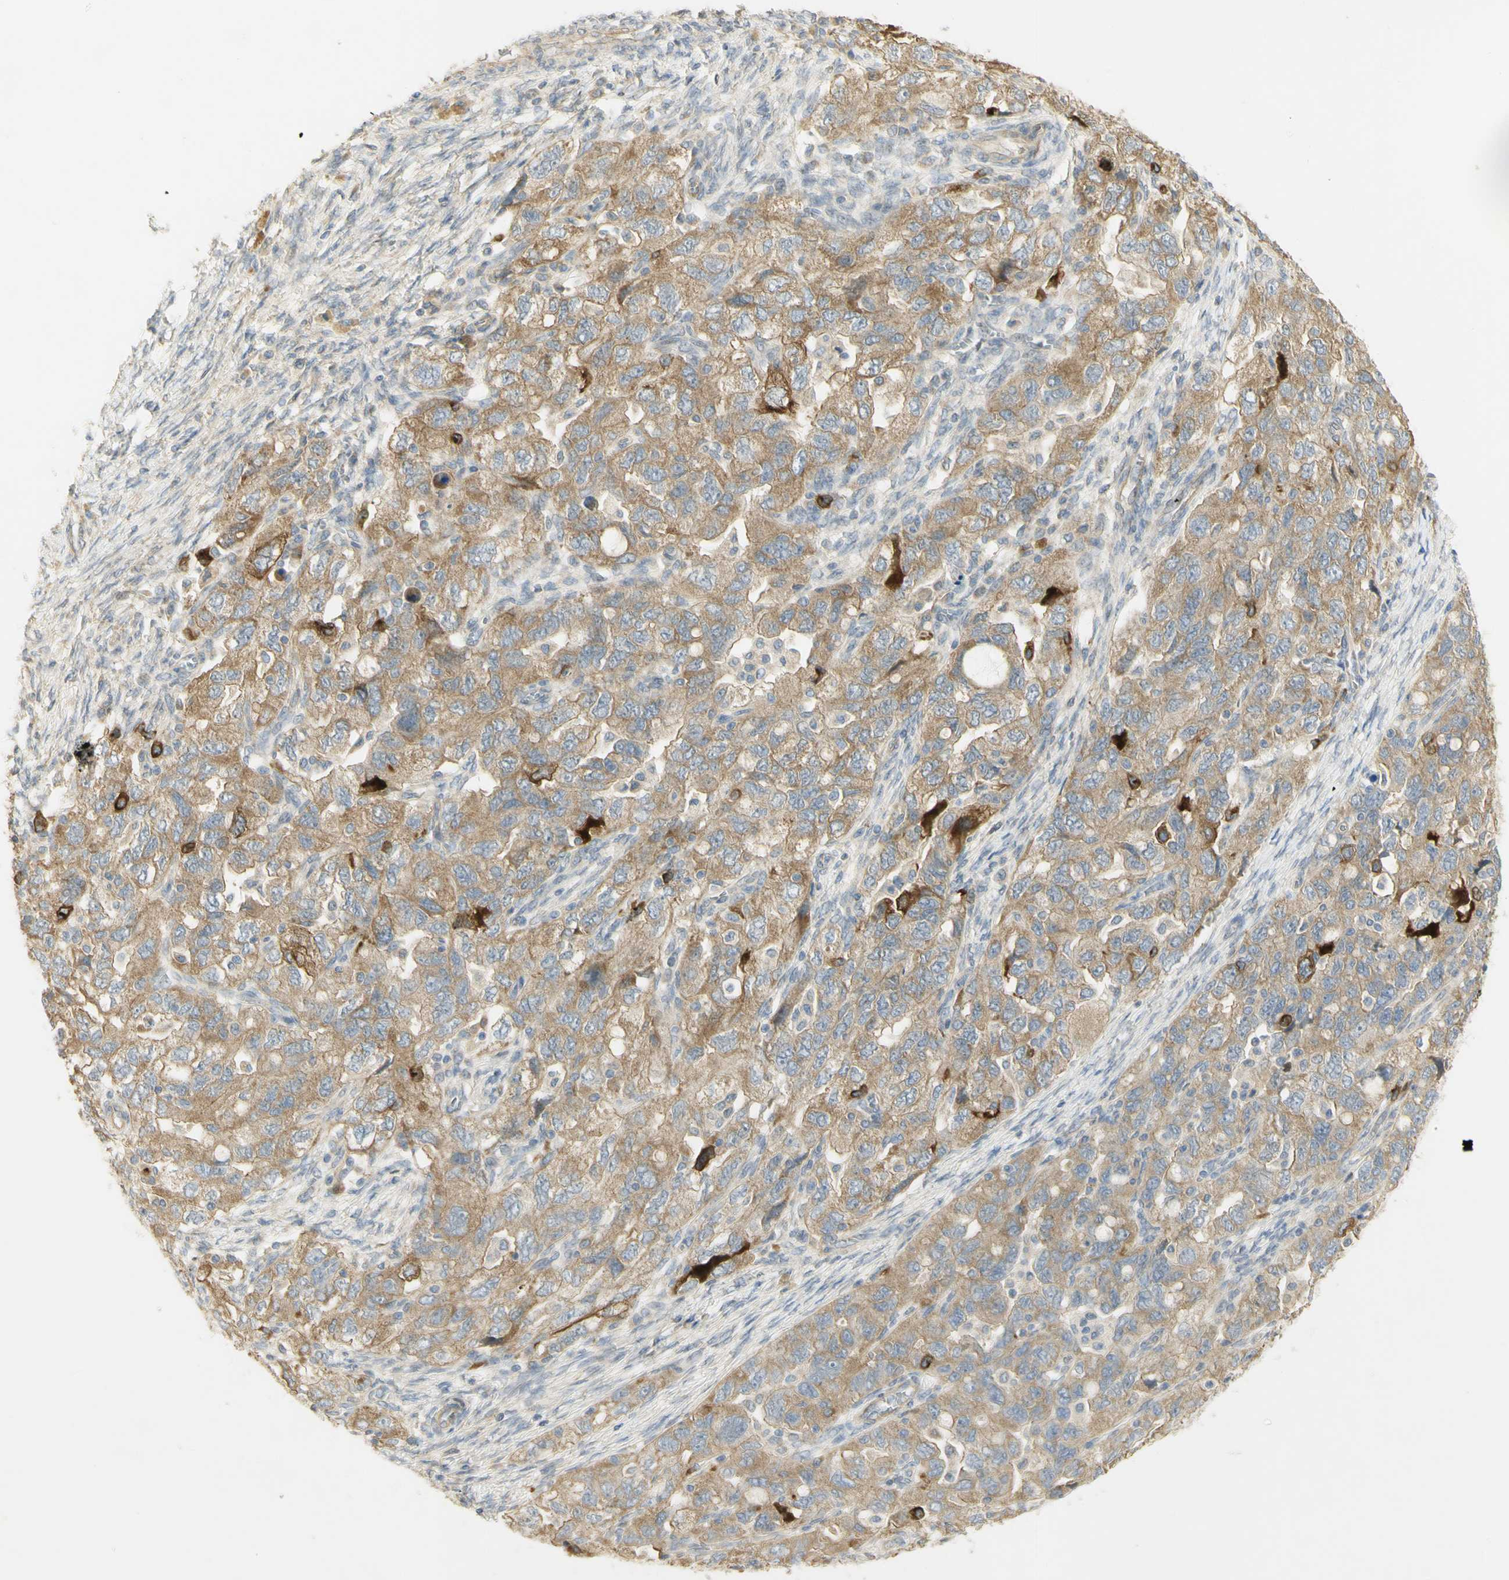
{"staining": {"intensity": "moderate", "quantity": ">75%", "location": "cytoplasmic/membranous"}, "tissue": "ovarian cancer", "cell_type": "Tumor cells", "image_type": "cancer", "snomed": [{"axis": "morphology", "description": "Carcinoma, NOS"}, {"axis": "morphology", "description": "Cystadenocarcinoma, serous, NOS"}, {"axis": "topography", "description": "Ovary"}], "caption": "Moderate cytoplasmic/membranous staining for a protein is appreciated in about >75% of tumor cells of ovarian cancer using immunohistochemistry.", "gene": "KIF11", "patient": {"sex": "female", "age": 69}}